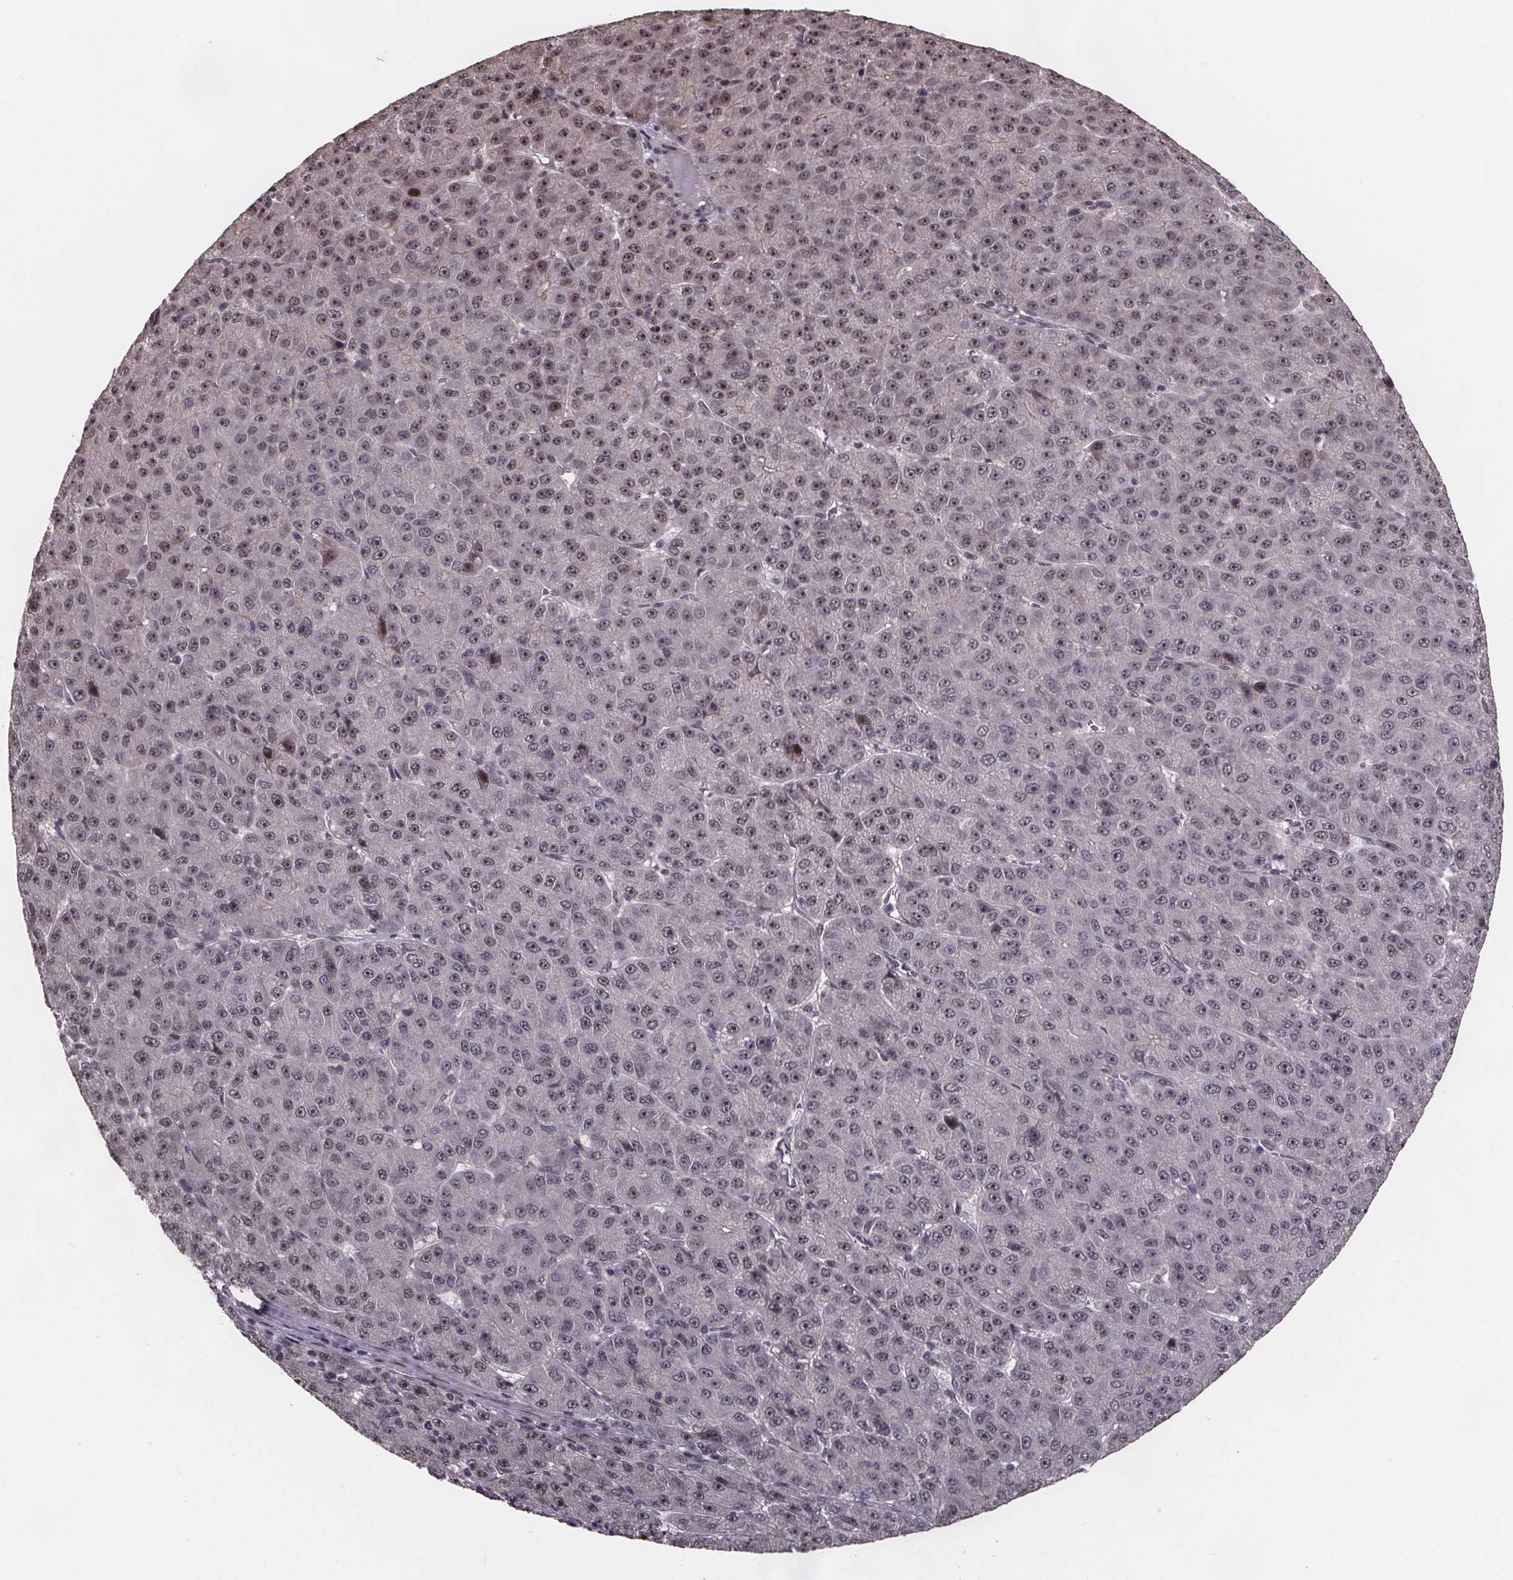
{"staining": {"intensity": "weak", "quantity": ">75%", "location": "nuclear"}, "tissue": "liver cancer", "cell_type": "Tumor cells", "image_type": "cancer", "snomed": [{"axis": "morphology", "description": "Carcinoma, Hepatocellular, NOS"}, {"axis": "topography", "description": "Liver"}], "caption": "Tumor cells reveal weak nuclear positivity in about >75% of cells in liver cancer (hepatocellular carcinoma). Immunohistochemistry stains the protein in brown and the nuclei are stained blue.", "gene": "U2SURP", "patient": {"sex": "male", "age": 67}}